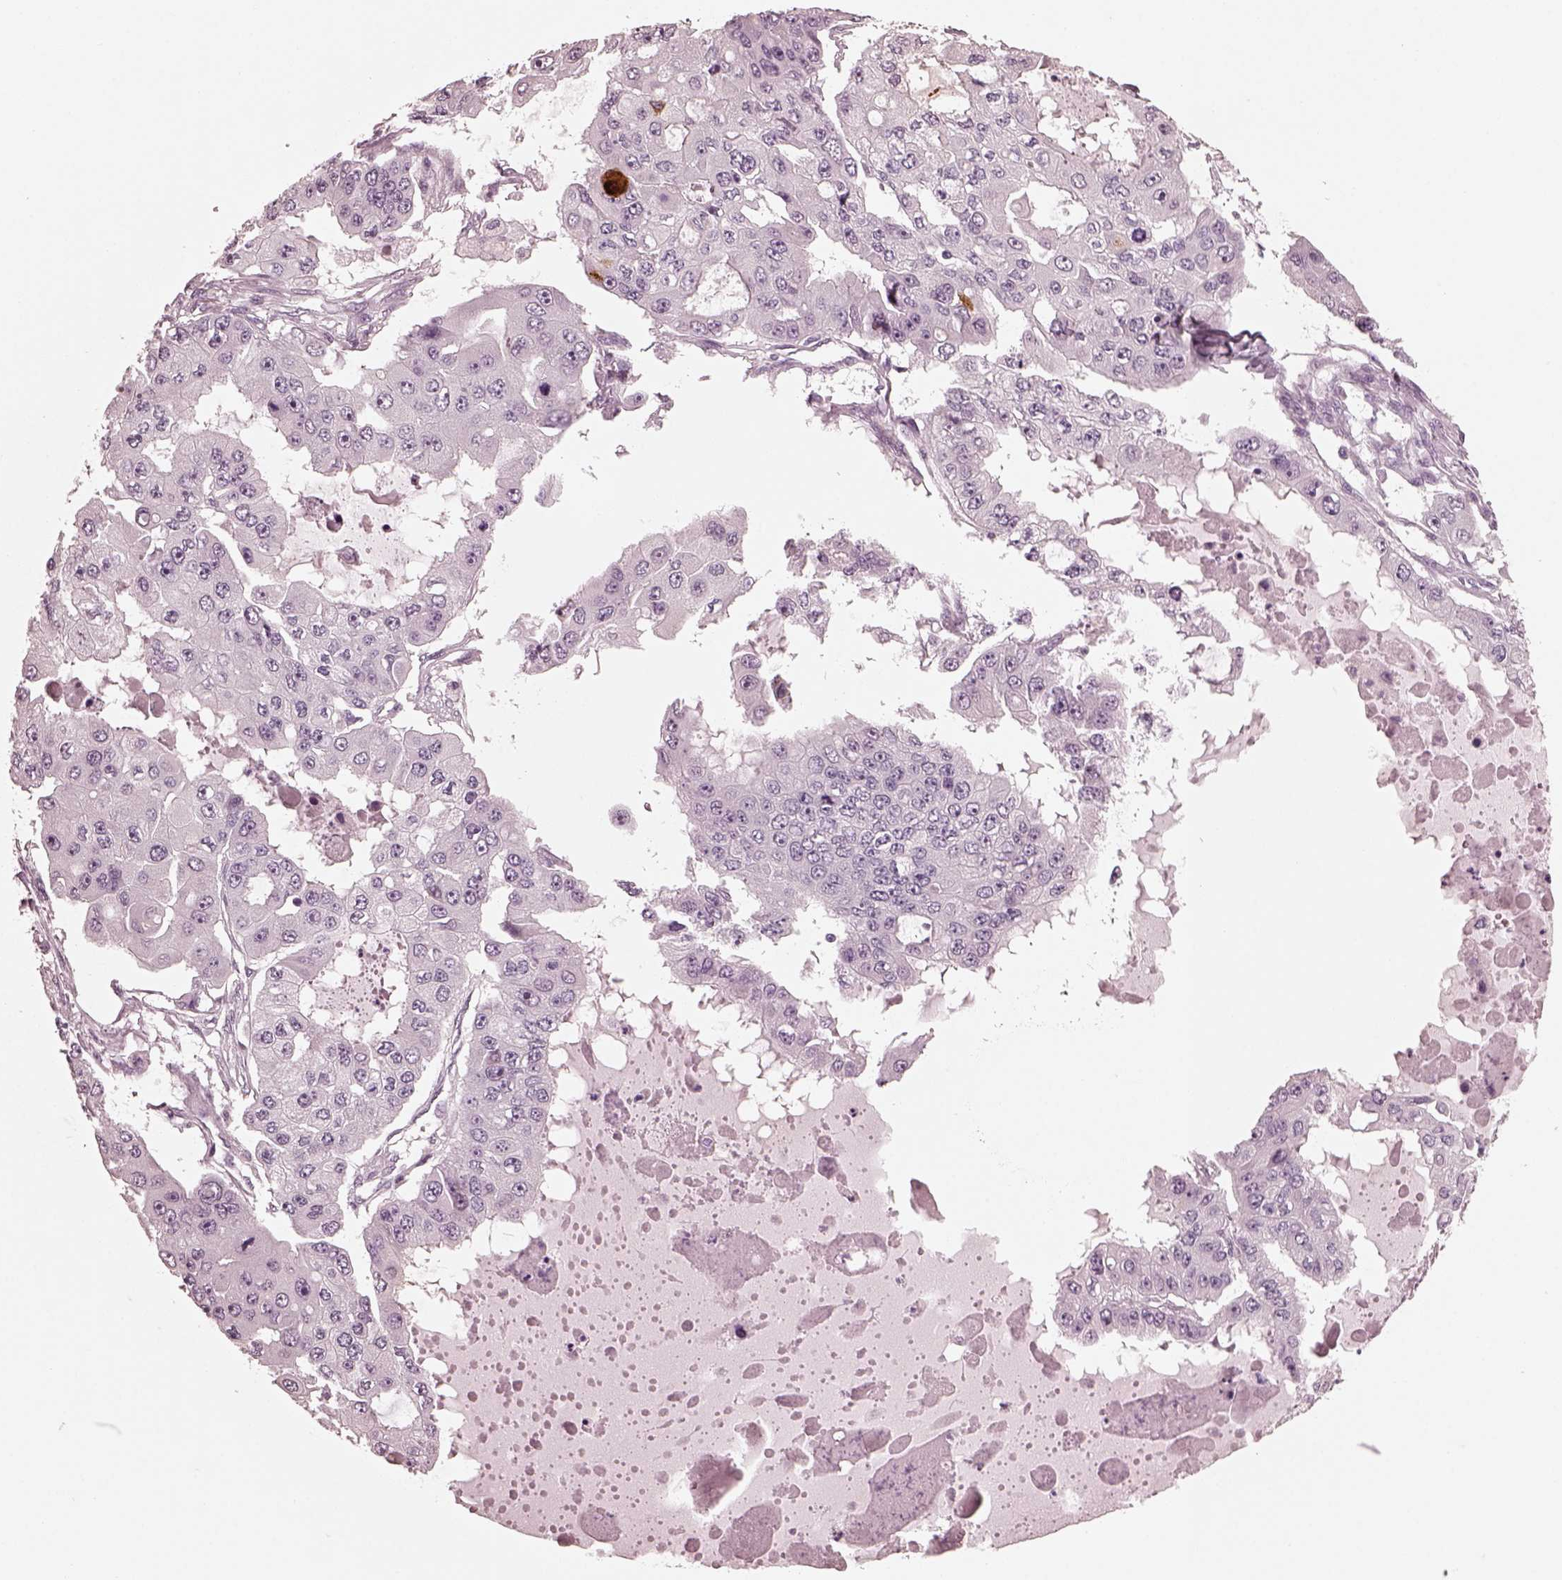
{"staining": {"intensity": "negative", "quantity": "none", "location": "none"}, "tissue": "ovarian cancer", "cell_type": "Tumor cells", "image_type": "cancer", "snomed": [{"axis": "morphology", "description": "Cystadenocarcinoma, serous, NOS"}, {"axis": "topography", "description": "Ovary"}], "caption": "Tumor cells show no significant staining in ovarian serous cystadenocarcinoma.", "gene": "CGA", "patient": {"sex": "female", "age": 56}}